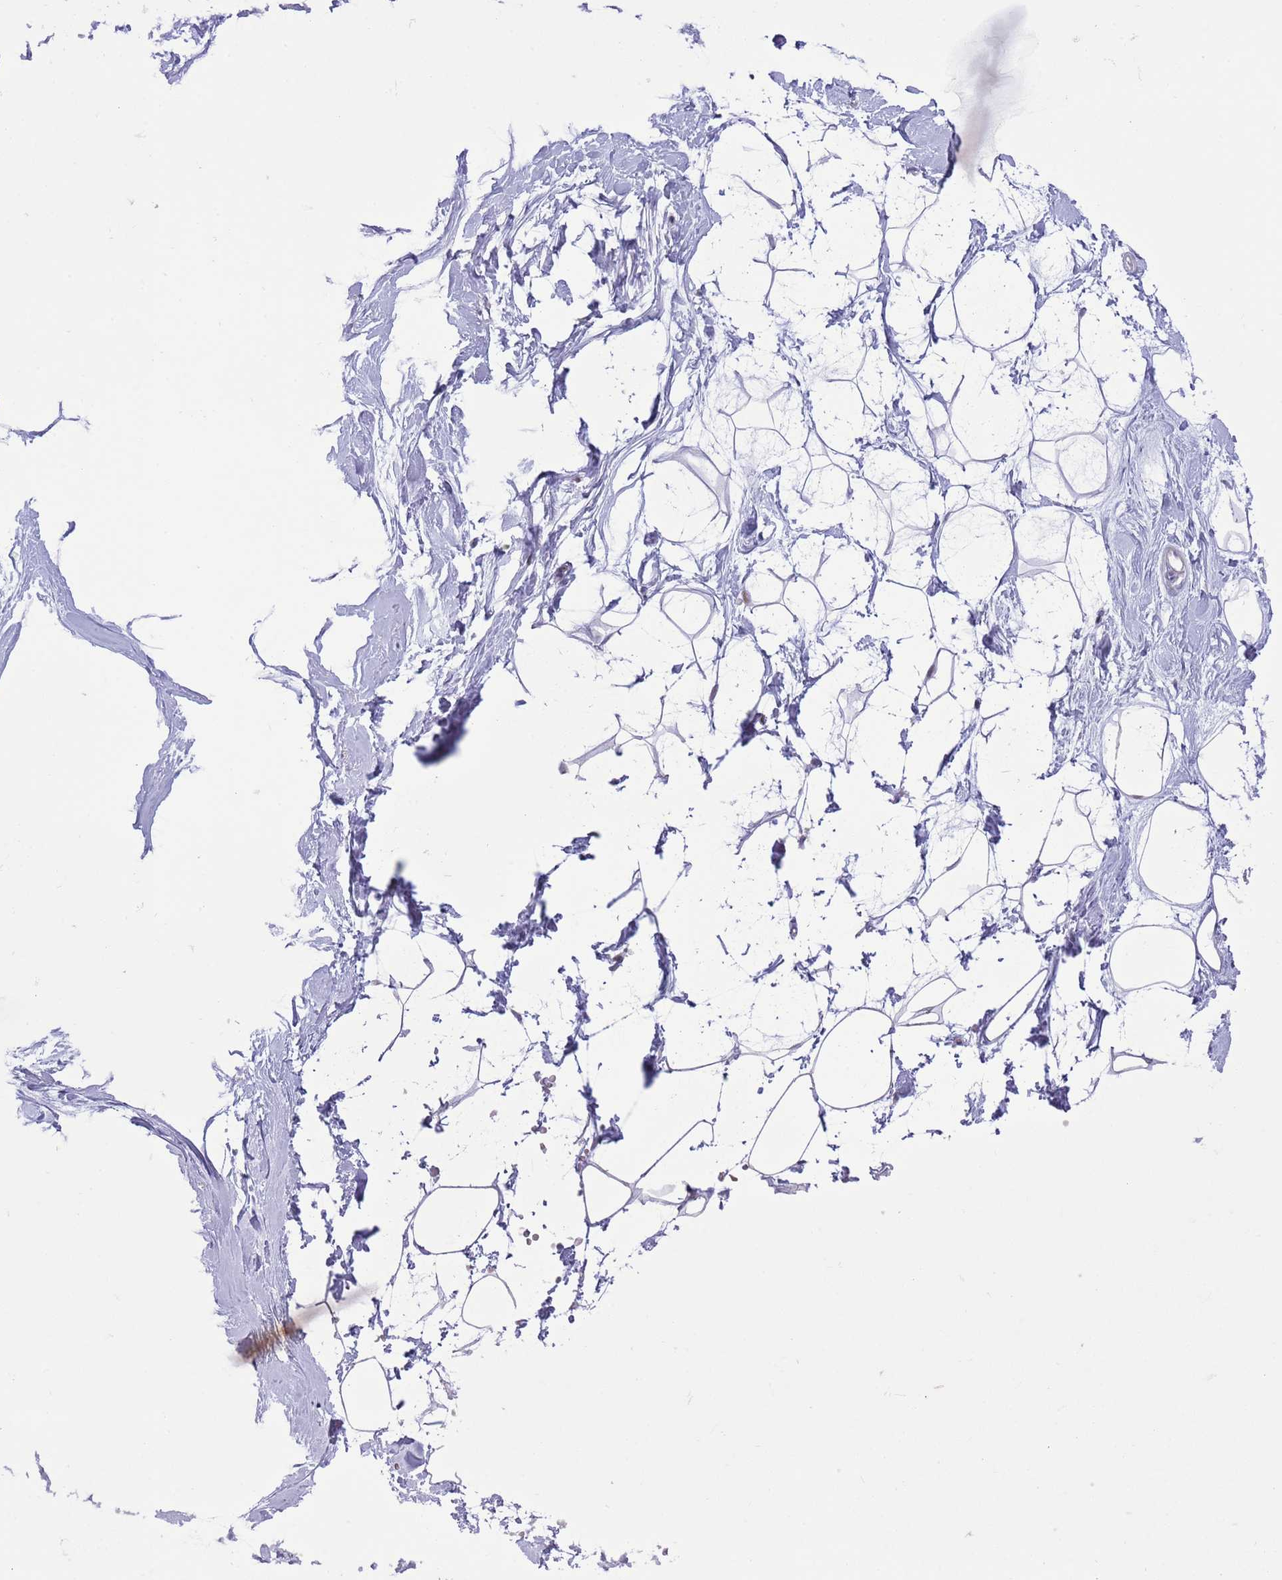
{"staining": {"intensity": "negative", "quantity": "none", "location": "none"}, "tissue": "breast", "cell_type": "Adipocytes", "image_type": "normal", "snomed": [{"axis": "morphology", "description": "Normal tissue, NOS"}, {"axis": "morphology", "description": "Adenoma, NOS"}, {"axis": "topography", "description": "Breast"}], "caption": "Immunohistochemical staining of benign breast displays no significant positivity in adipocytes.", "gene": "ANO8", "patient": {"sex": "female", "age": 23}}